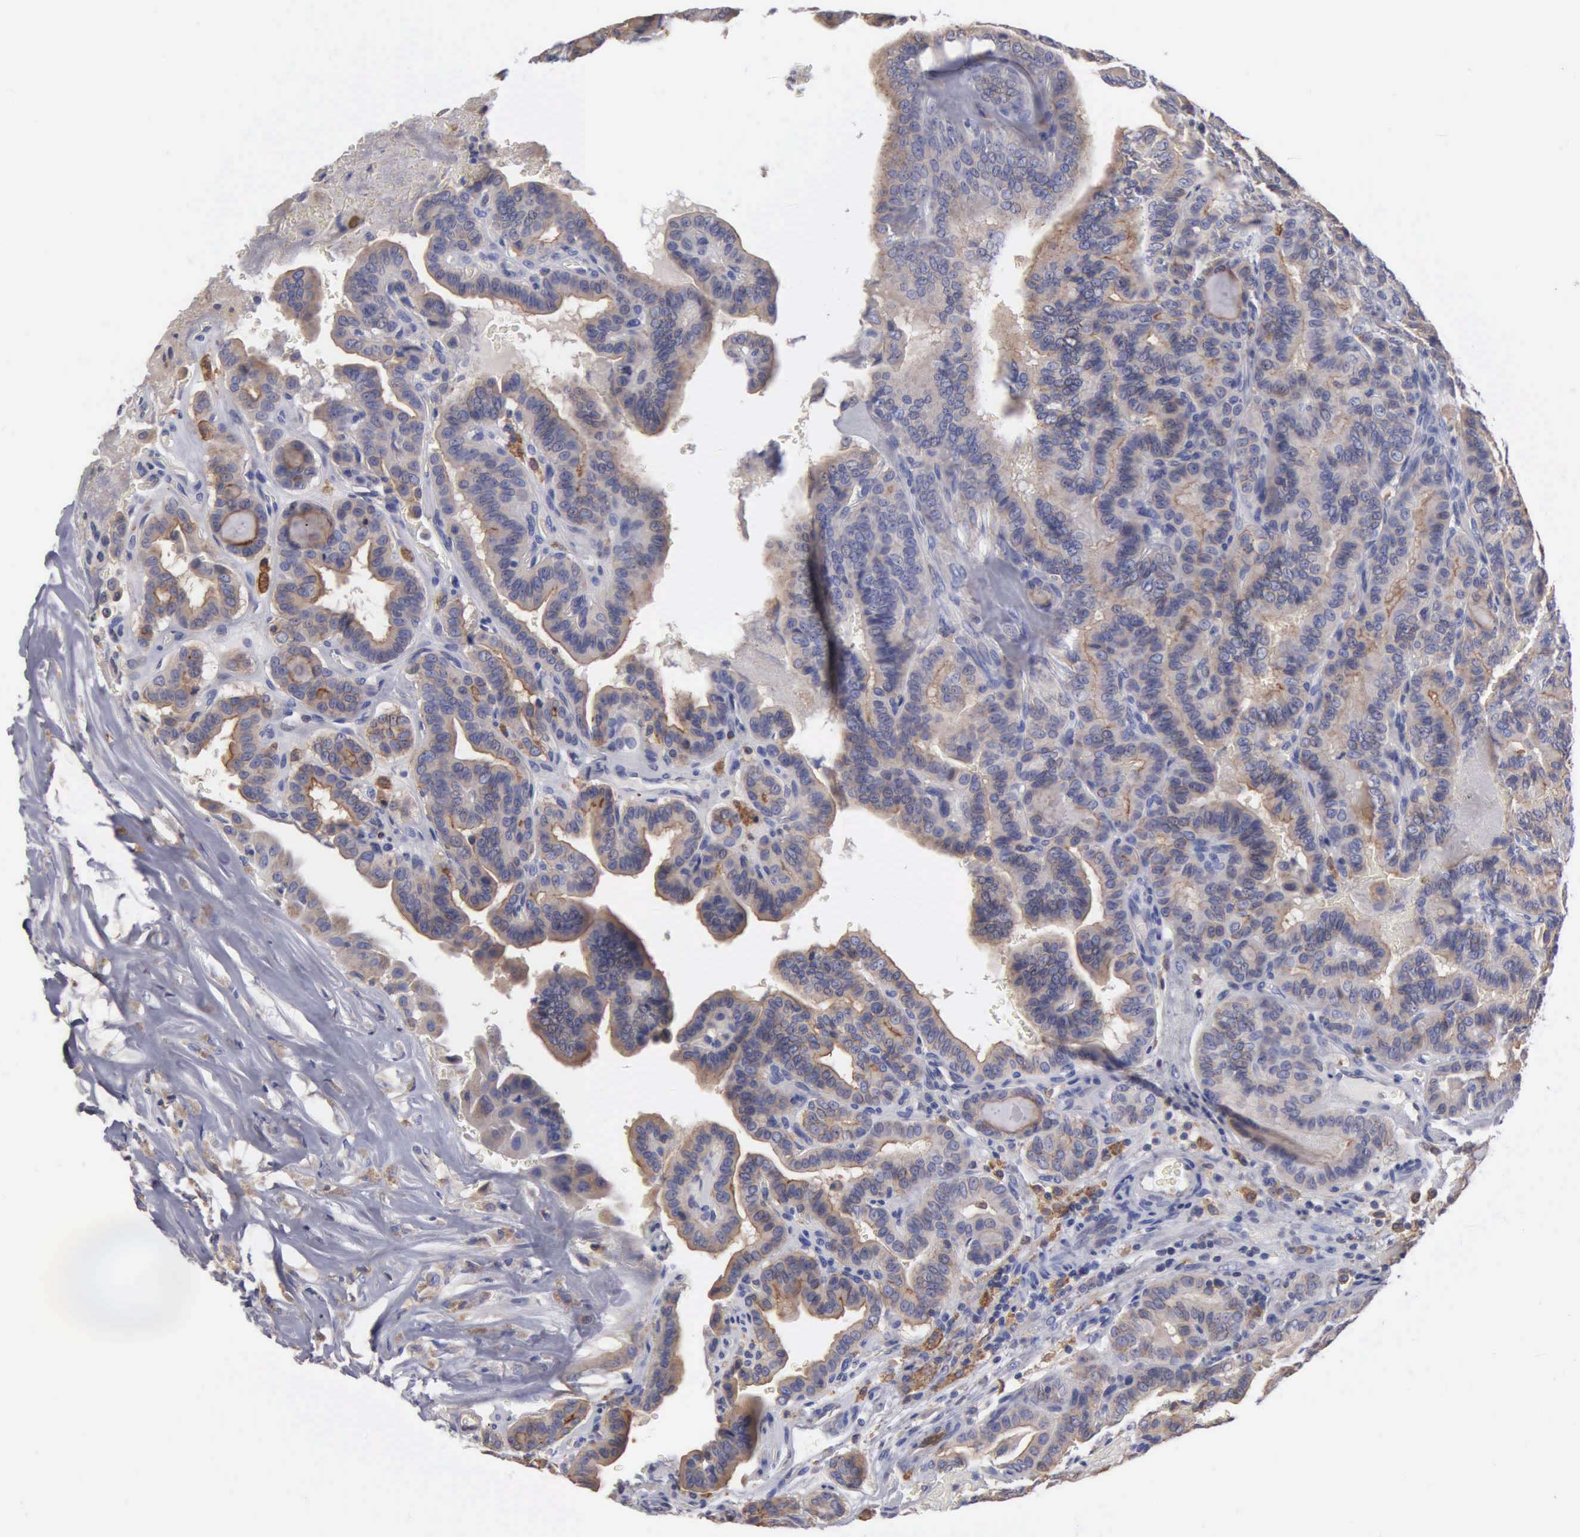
{"staining": {"intensity": "moderate", "quantity": "25%-75%", "location": "cytoplasmic/membranous"}, "tissue": "thyroid cancer", "cell_type": "Tumor cells", "image_type": "cancer", "snomed": [{"axis": "morphology", "description": "Papillary adenocarcinoma, NOS"}, {"axis": "topography", "description": "Thyroid gland"}], "caption": "A brown stain shows moderate cytoplasmic/membranous positivity of a protein in human papillary adenocarcinoma (thyroid) tumor cells.", "gene": "PTGS2", "patient": {"sex": "male", "age": 87}}